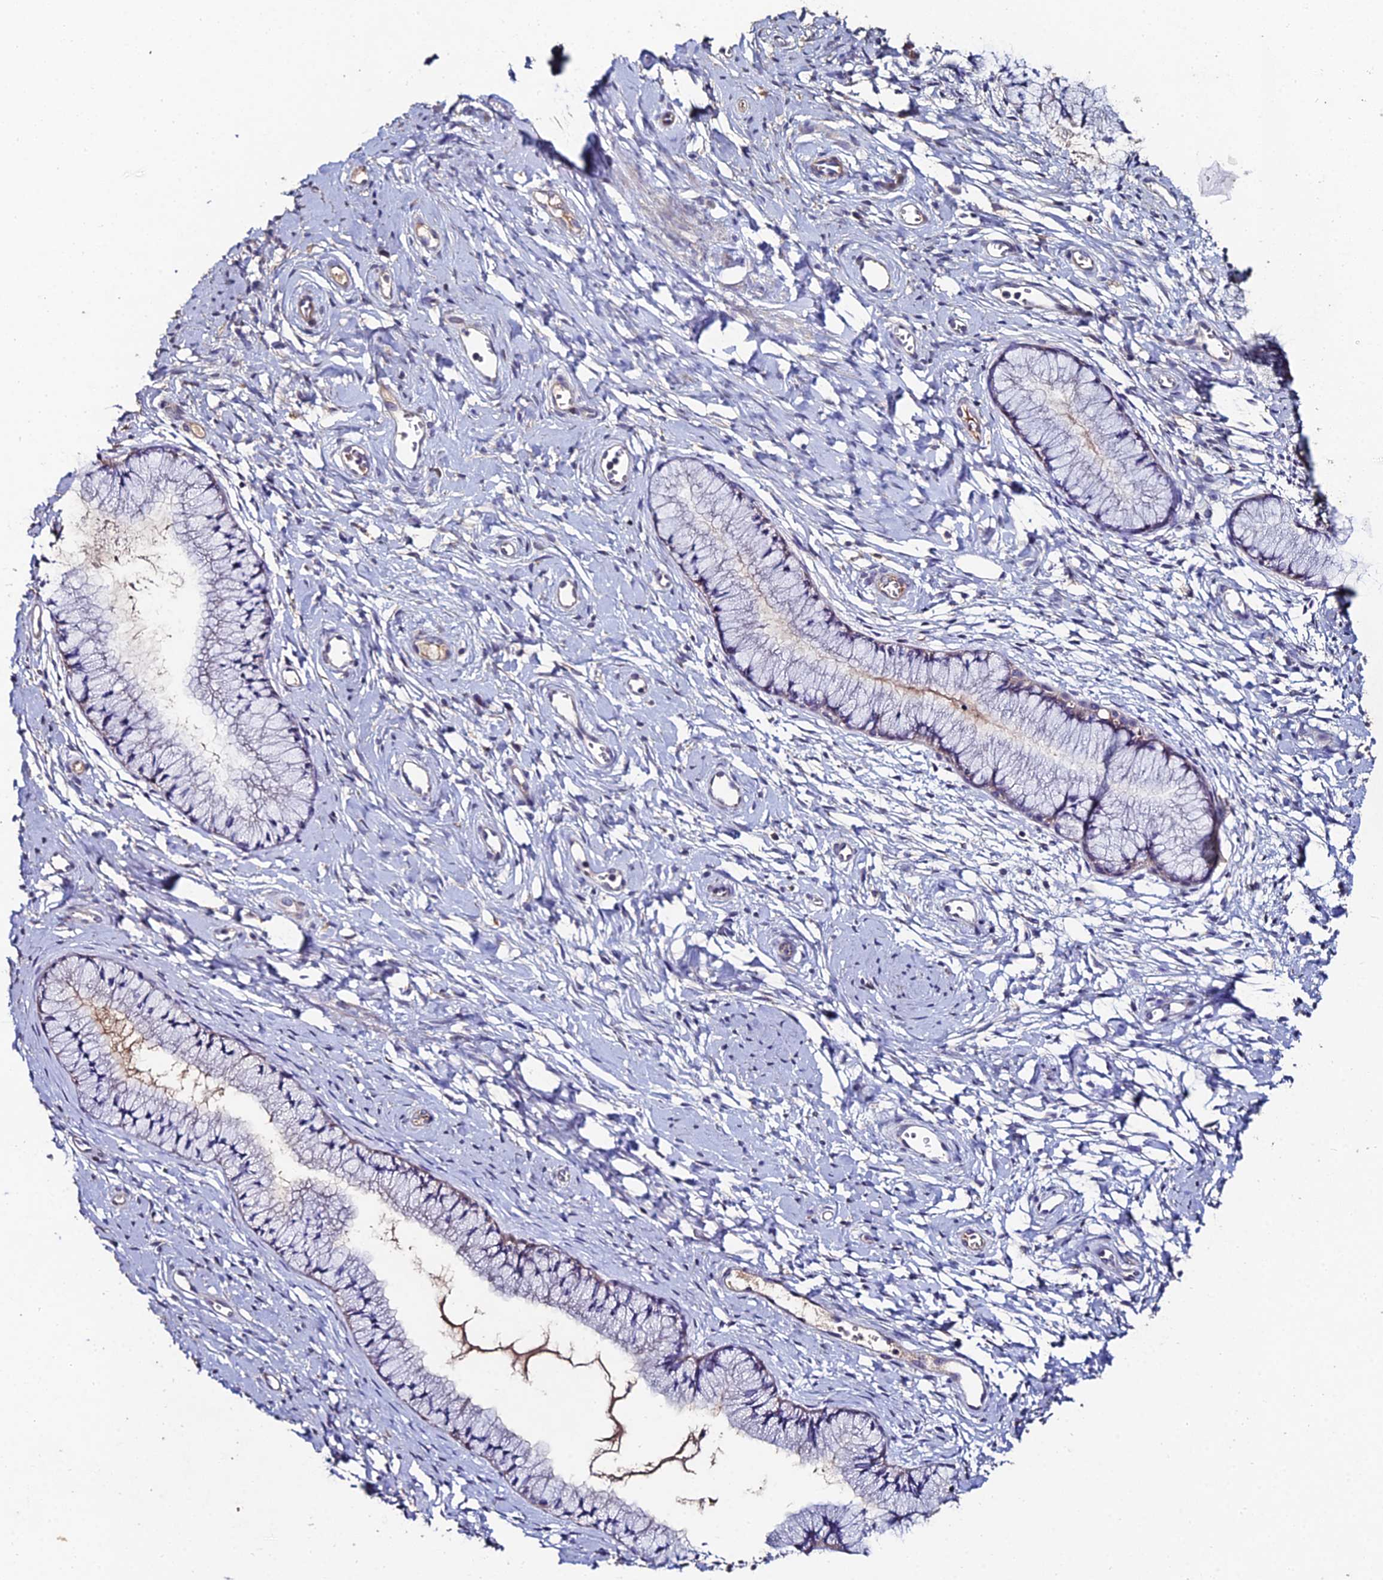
{"staining": {"intensity": "negative", "quantity": "none", "location": "none"}, "tissue": "cervix", "cell_type": "Glandular cells", "image_type": "normal", "snomed": [{"axis": "morphology", "description": "Normal tissue, NOS"}, {"axis": "topography", "description": "Cervix"}], "caption": "The histopathology image exhibits no staining of glandular cells in unremarkable cervix. The staining was performed using DAB to visualize the protein expression in brown, while the nuclei were stained in blue with hematoxylin (Magnification: 20x).", "gene": "ESRRG", "patient": {"sex": "female", "age": 42}}